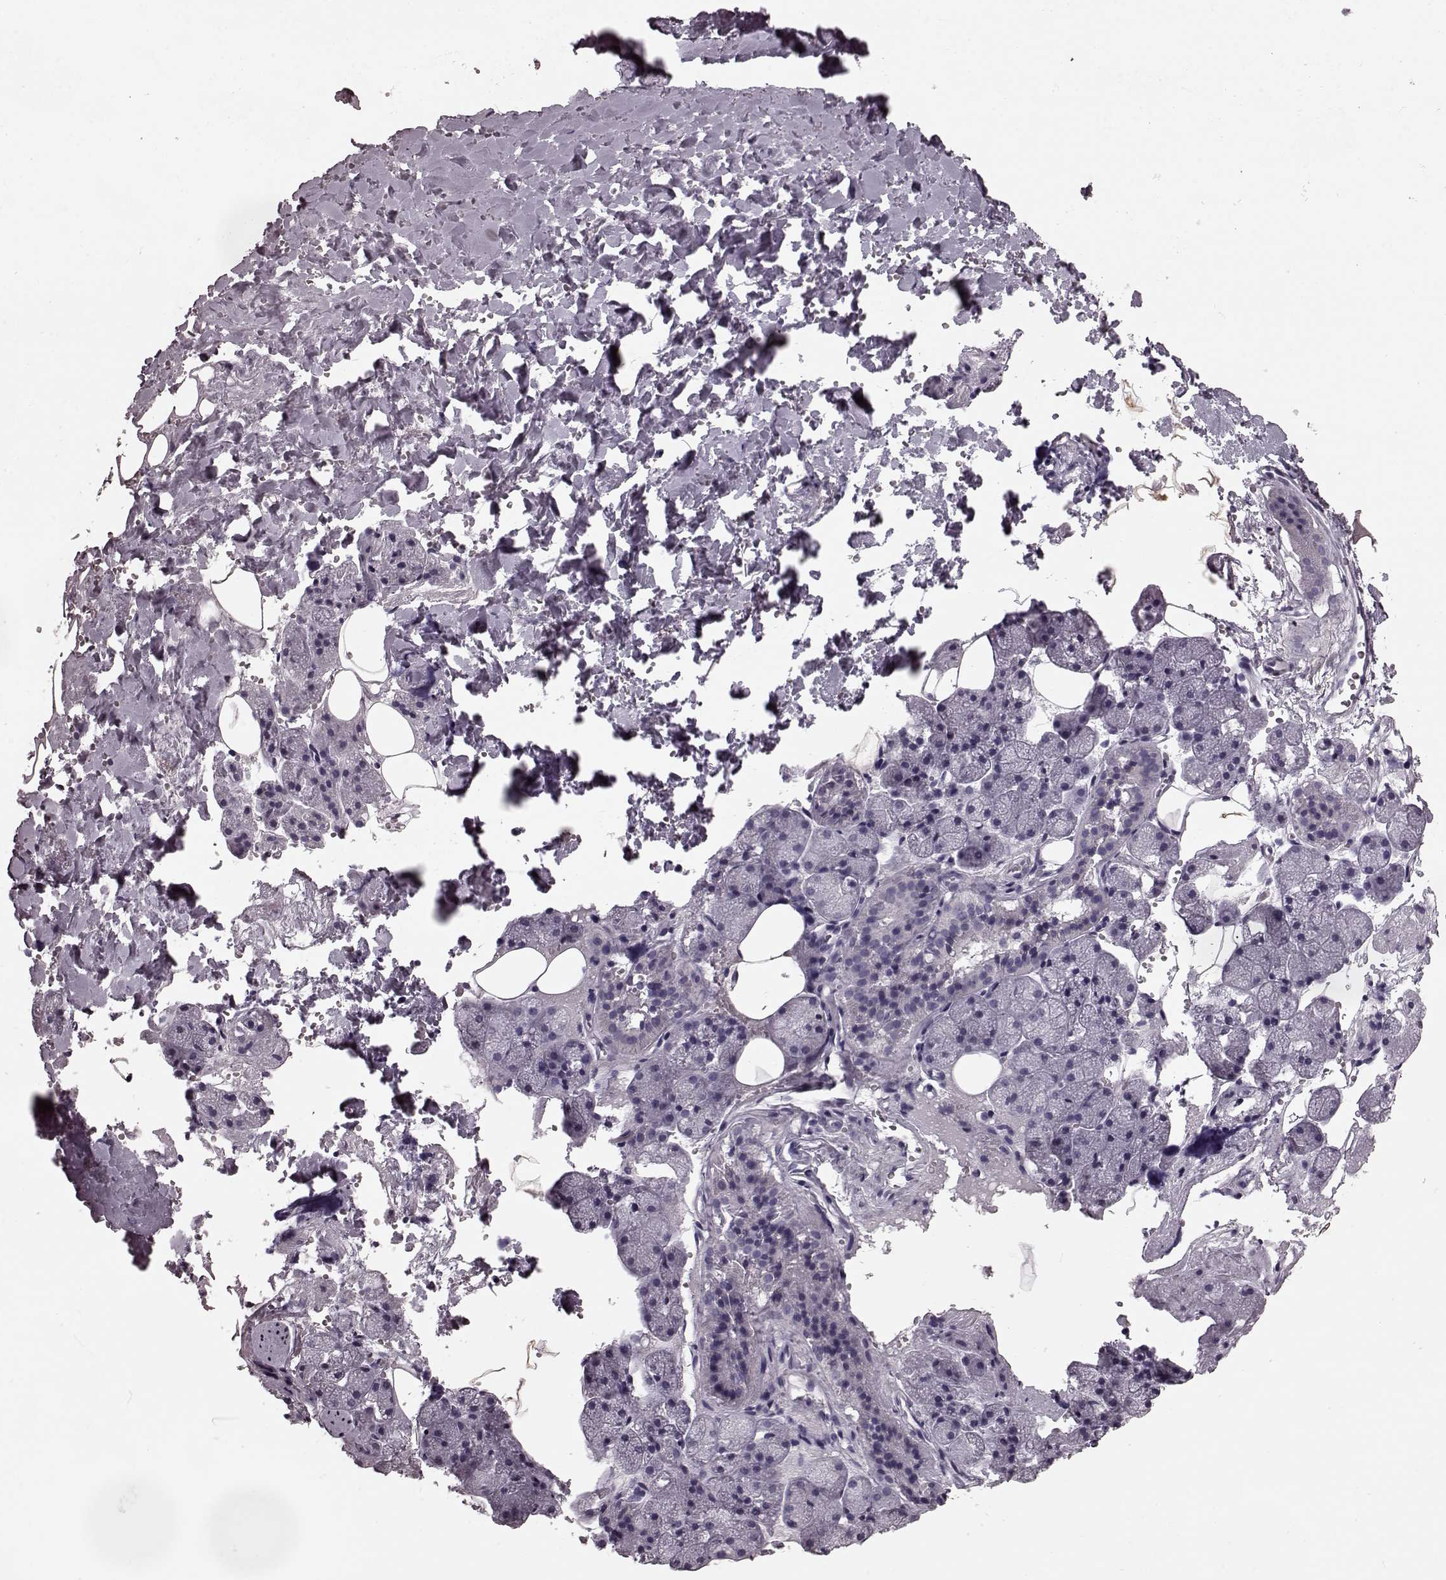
{"staining": {"intensity": "negative", "quantity": "none", "location": "none"}, "tissue": "salivary gland", "cell_type": "Glandular cells", "image_type": "normal", "snomed": [{"axis": "morphology", "description": "Normal tissue, NOS"}, {"axis": "topography", "description": "Salivary gland"}], "caption": "High power microscopy photomicrograph of an immunohistochemistry (IHC) micrograph of benign salivary gland, revealing no significant positivity in glandular cells. (DAB (3,3'-diaminobenzidine) immunohistochemistry with hematoxylin counter stain).", "gene": "CST7", "patient": {"sex": "male", "age": 38}}